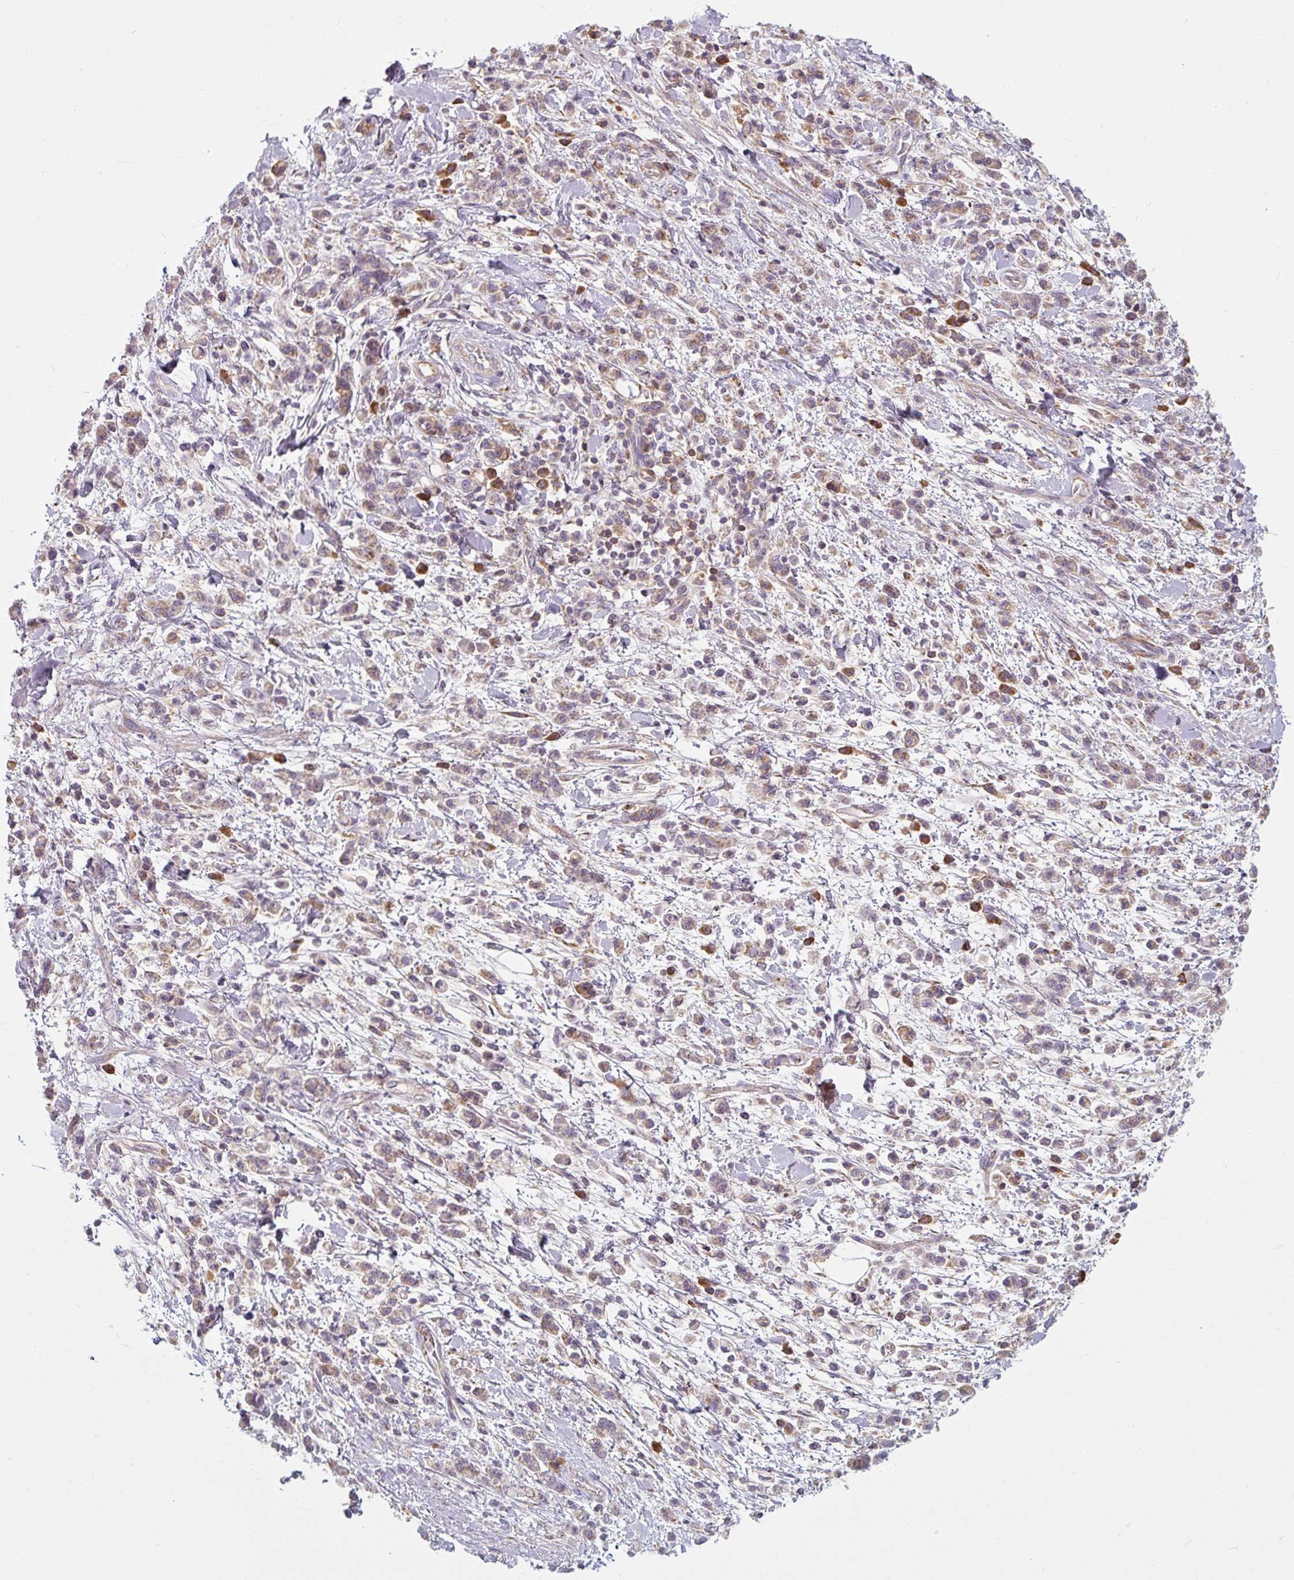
{"staining": {"intensity": "weak", "quantity": "25%-75%", "location": "cytoplasmic/membranous"}, "tissue": "stomach cancer", "cell_type": "Tumor cells", "image_type": "cancer", "snomed": [{"axis": "morphology", "description": "Adenocarcinoma, NOS"}, {"axis": "topography", "description": "Stomach"}], "caption": "DAB (3,3'-diaminobenzidine) immunohistochemical staining of human stomach adenocarcinoma demonstrates weak cytoplasmic/membranous protein positivity in about 25%-75% of tumor cells.", "gene": "TSEN54", "patient": {"sex": "male", "age": 76}}